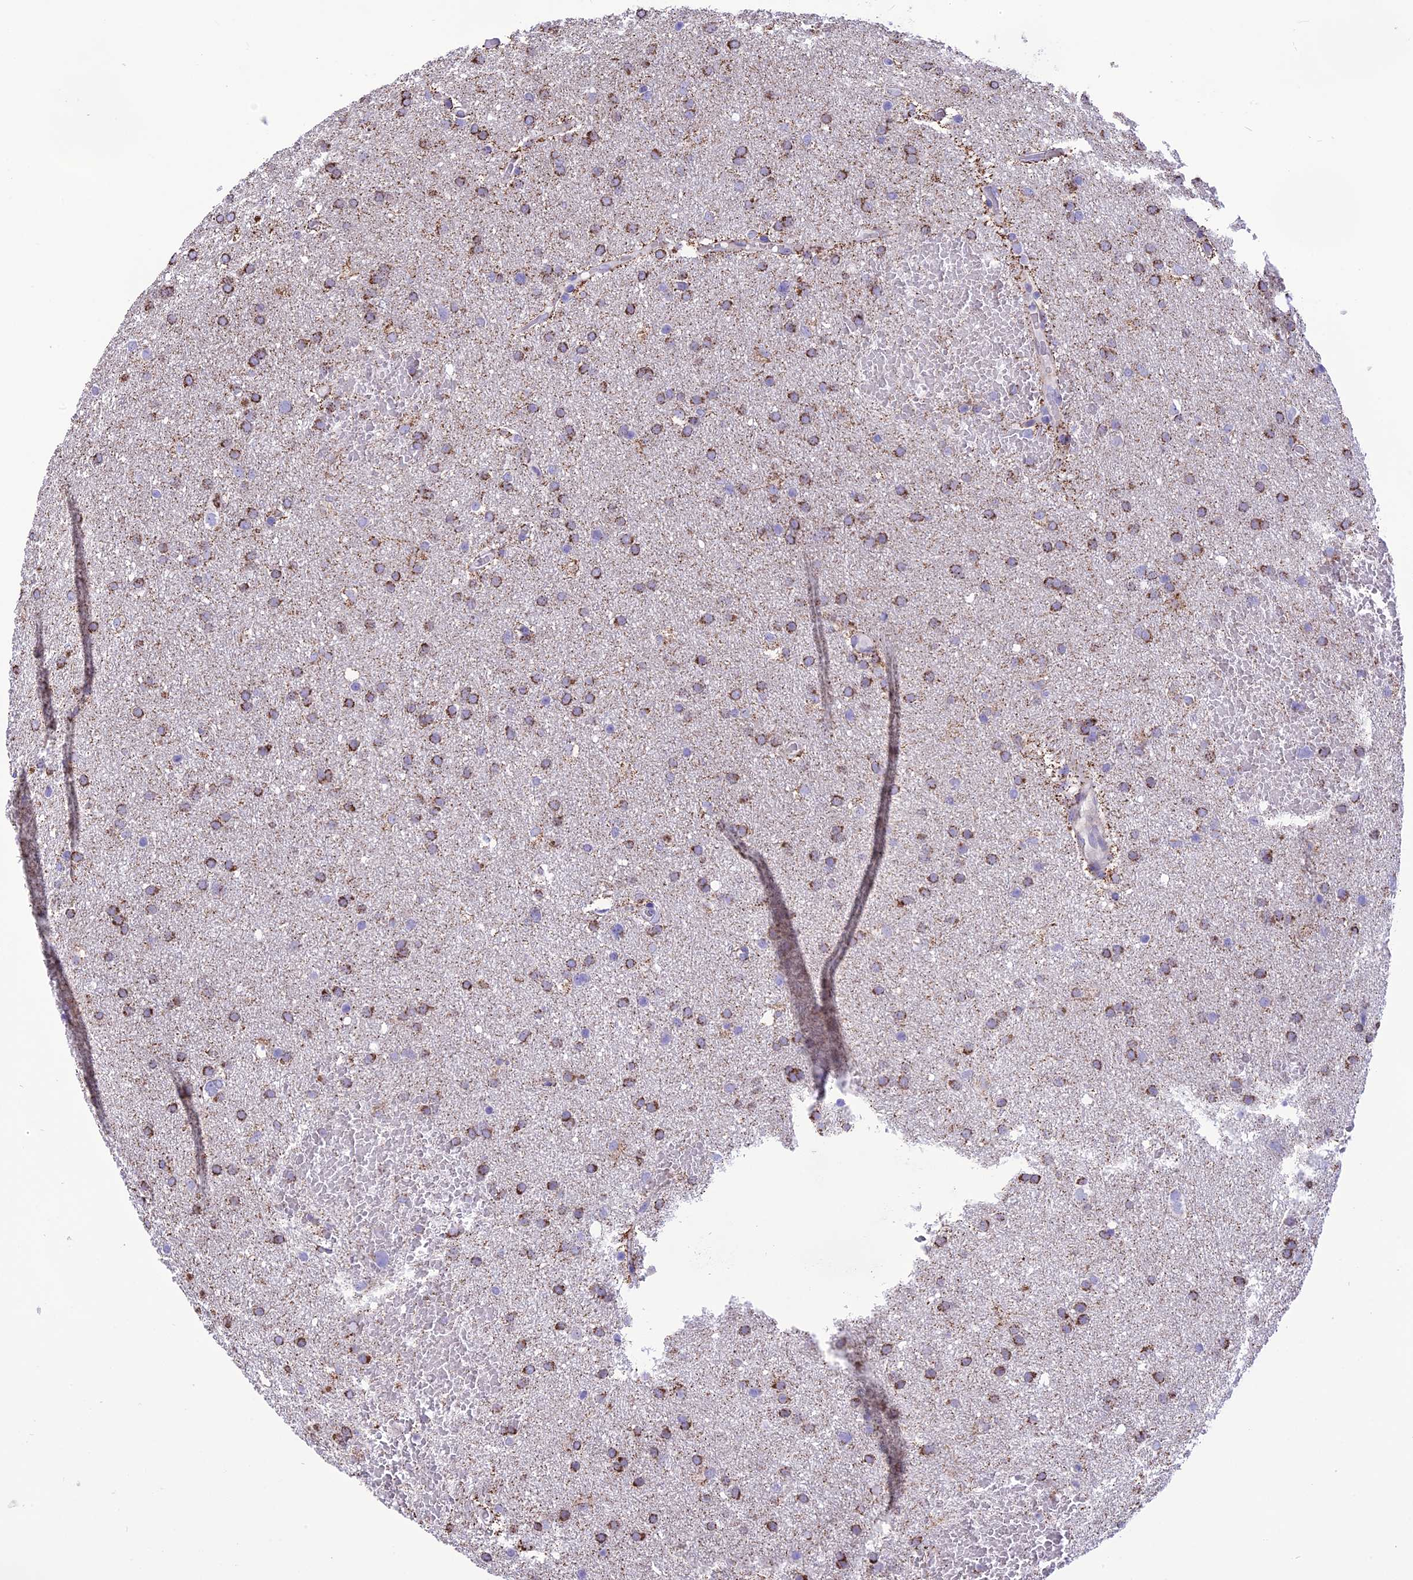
{"staining": {"intensity": "strong", "quantity": ">75%", "location": "cytoplasmic/membranous"}, "tissue": "glioma", "cell_type": "Tumor cells", "image_type": "cancer", "snomed": [{"axis": "morphology", "description": "Glioma, malignant, High grade"}, {"axis": "topography", "description": "Cerebral cortex"}], "caption": "Protein analysis of glioma tissue exhibits strong cytoplasmic/membranous expression in approximately >75% of tumor cells. Nuclei are stained in blue.", "gene": "DOC2B", "patient": {"sex": "female", "age": 36}}